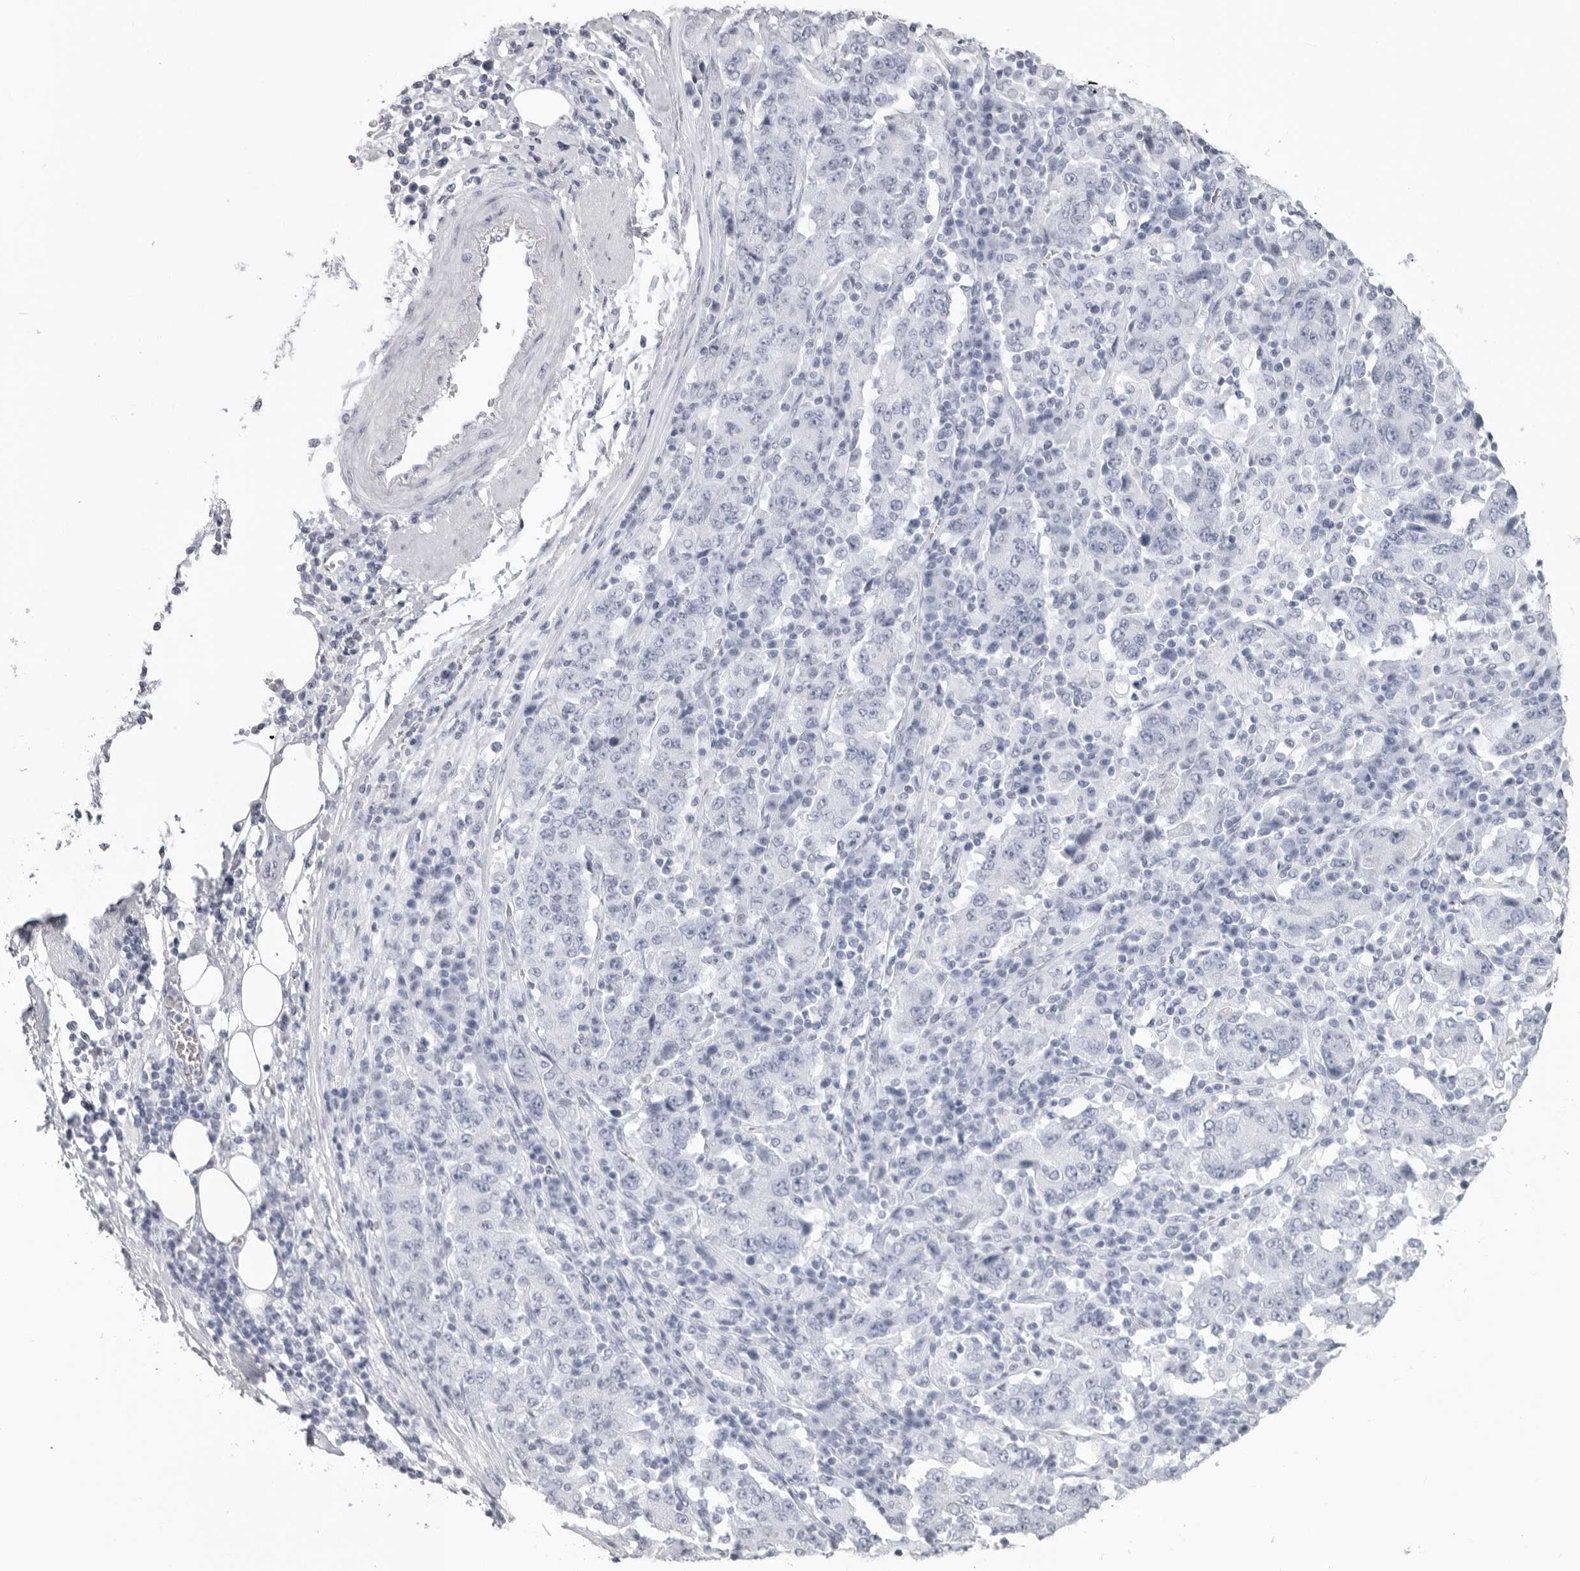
{"staining": {"intensity": "negative", "quantity": "none", "location": "none"}, "tissue": "stomach cancer", "cell_type": "Tumor cells", "image_type": "cancer", "snomed": [{"axis": "morphology", "description": "Normal tissue, NOS"}, {"axis": "morphology", "description": "Adenocarcinoma, NOS"}, {"axis": "topography", "description": "Stomach, upper"}, {"axis": "topography", "description": "Stomach"}], "caption": "Photomicrograph shows no protein staining in tumor cells of adenocarcinoma (stomach) tissue. (DAB immunohistochemistry with hematoxylin counter stain).", "gene": "KLK9", "patient": {"sex": "male", "age": 59}}